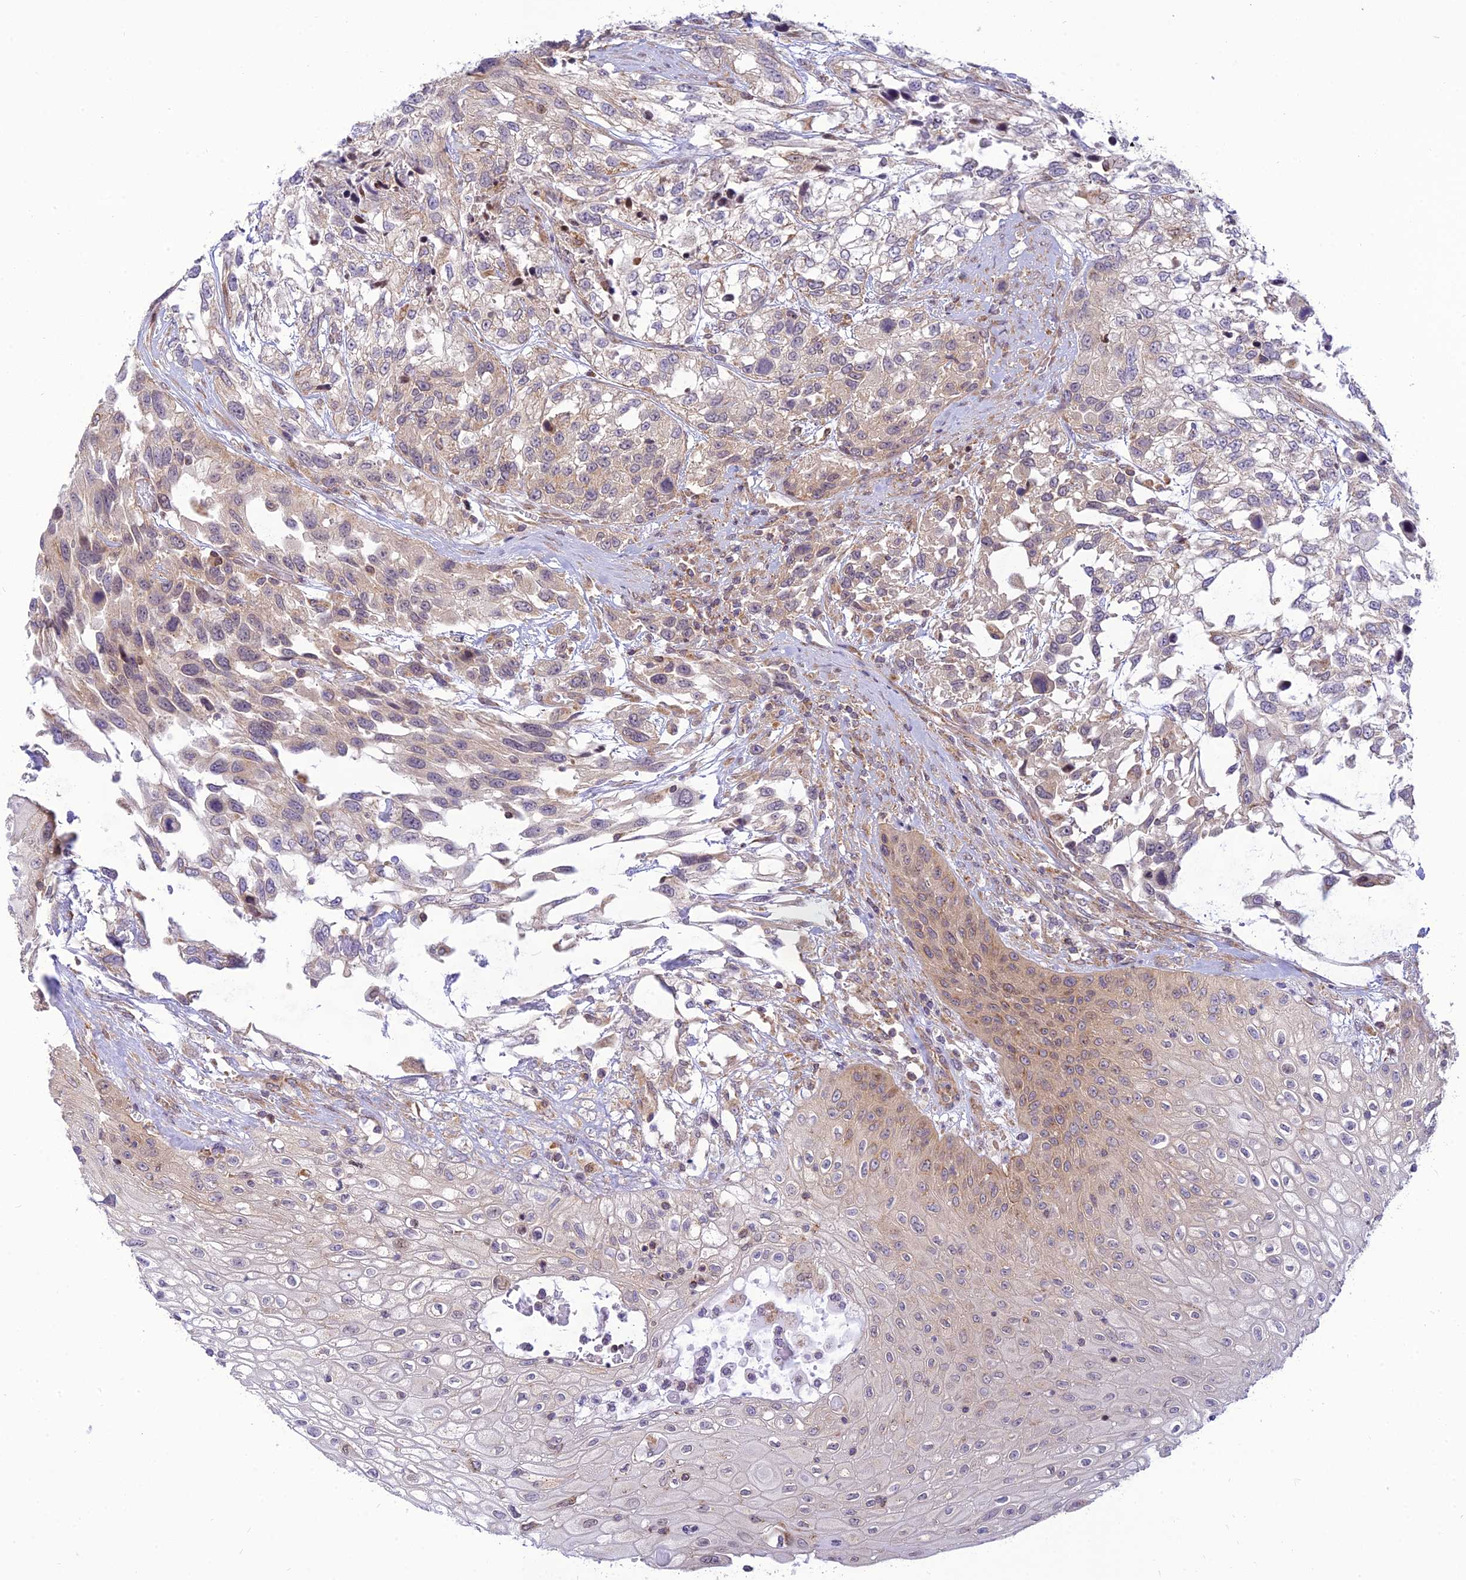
{"staining": {"intensity": "weak", "quantity": "<25%", "location": "cytoplasmic/membranous"}, "tissue": "urothelial cancer", "cell_type": "Tumor cells", "image_type": "cancer", "snomed": [{"axis": "morphology", "description": "Urothelial carcinoma, High grade"}, {"axis": "topography", "description": "Urinary bladder"}], "caption": "Tumor cells are negative for protein expression in human high-grade urothelial carcinoma. (DAB IHC visualized using brightfield microscopy, high magnification).", "gene": "HOOK2", "patient": {"sex": "female", "age": 70}}